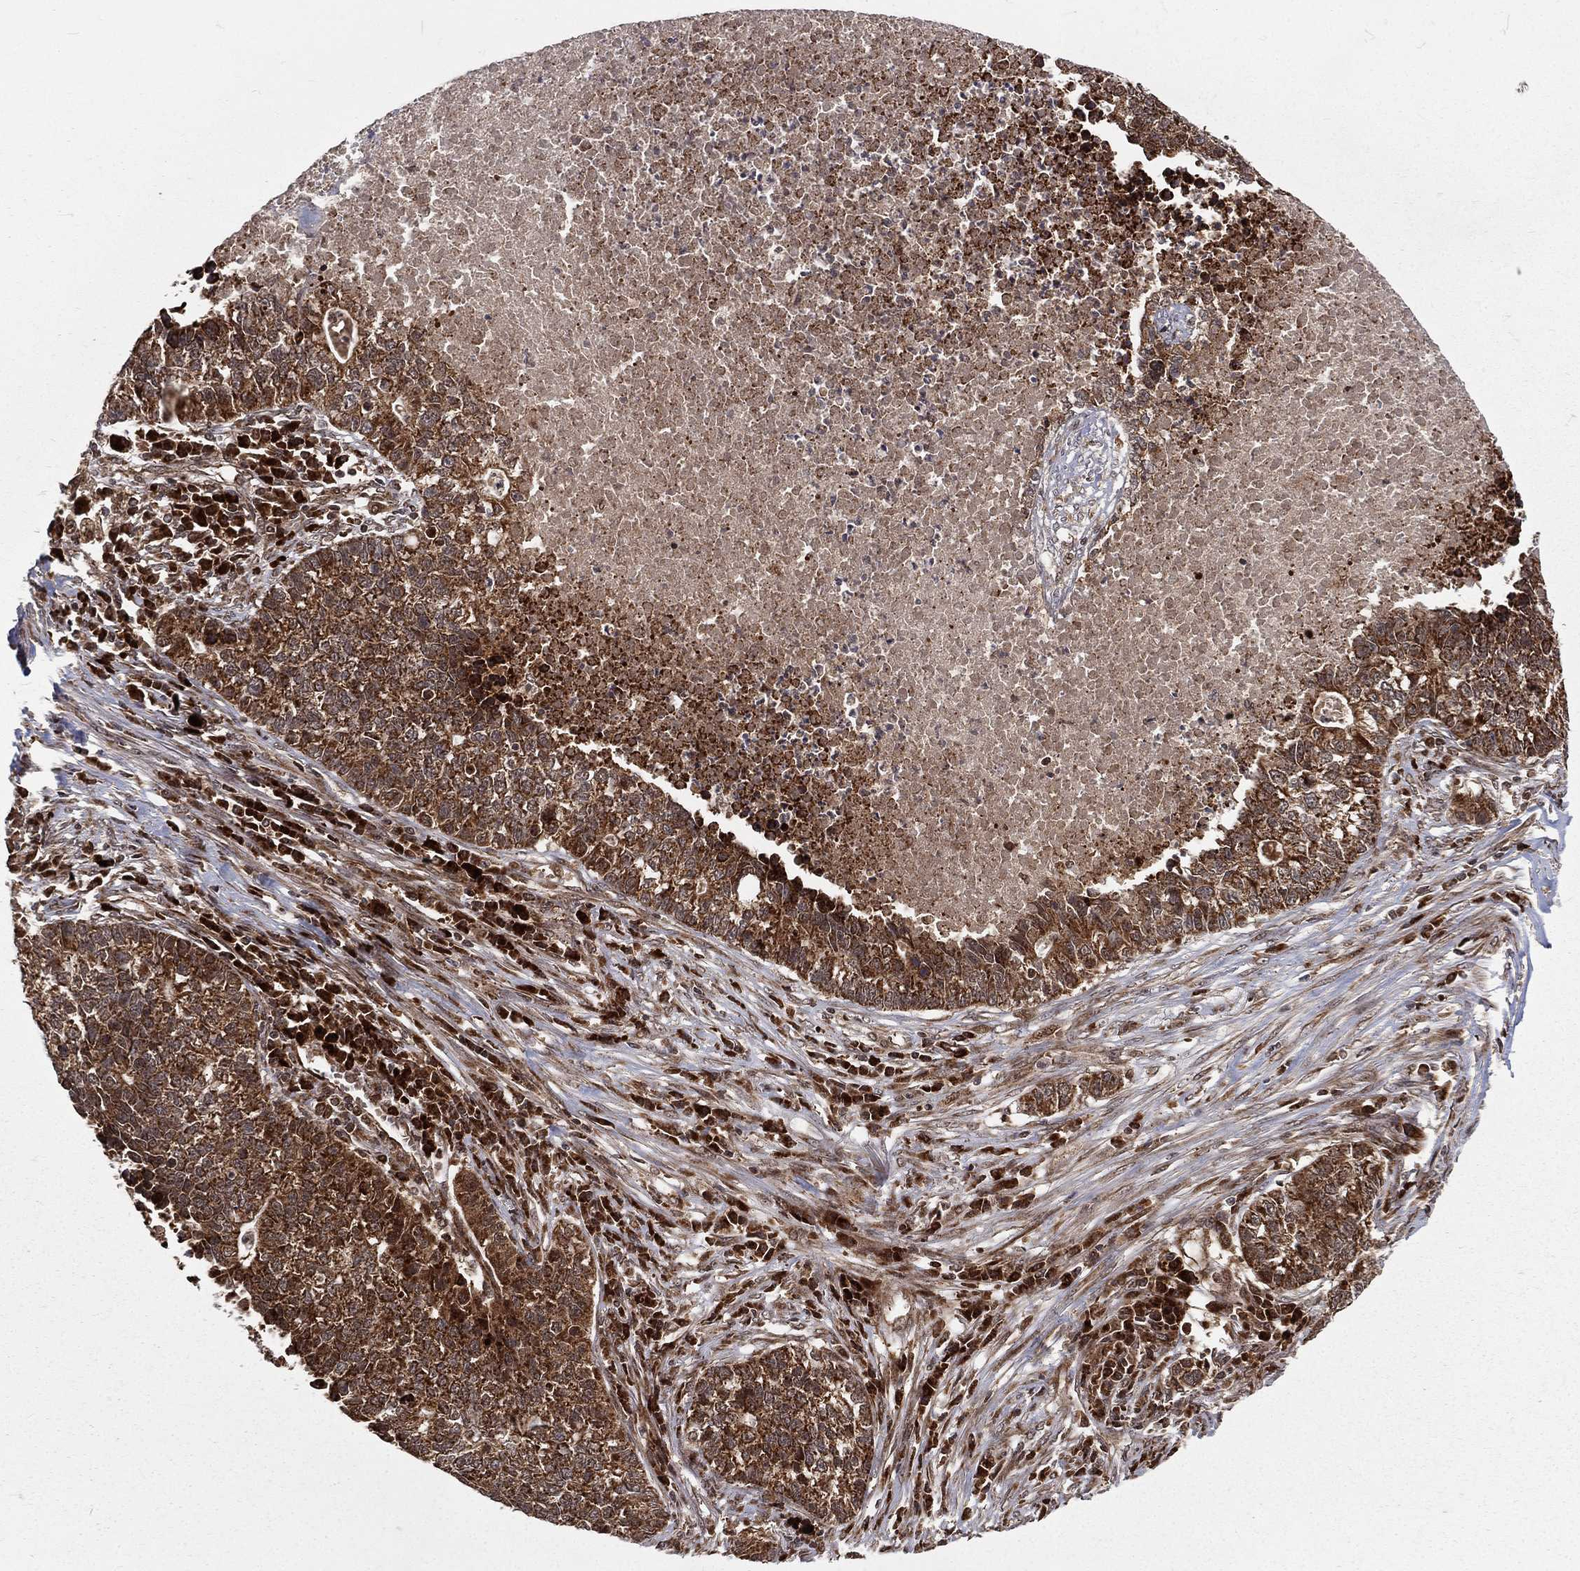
{"staining": {"intensity": "strong", "quantity": ">75%", "location": "cytoplasmic/membranous"}, "tissue": "lung cancer", "cell_type": "Tumor cells", "image_type": "cancer", "snomed": [{"axis": "morphology", "description": "Adenocarcinoma, NOS"}, {"axis": "topography", "description": "Lung"}], "caption": "Approximately >75% of tumor cells in human lung cancer (adenocarcinoma) exhibit strong cytoplasmic/membranous protein staining as visualized by brown immunohistochemical staining.", "gene": "MDM2", "patient": {"sex": "male", "age": 57}}